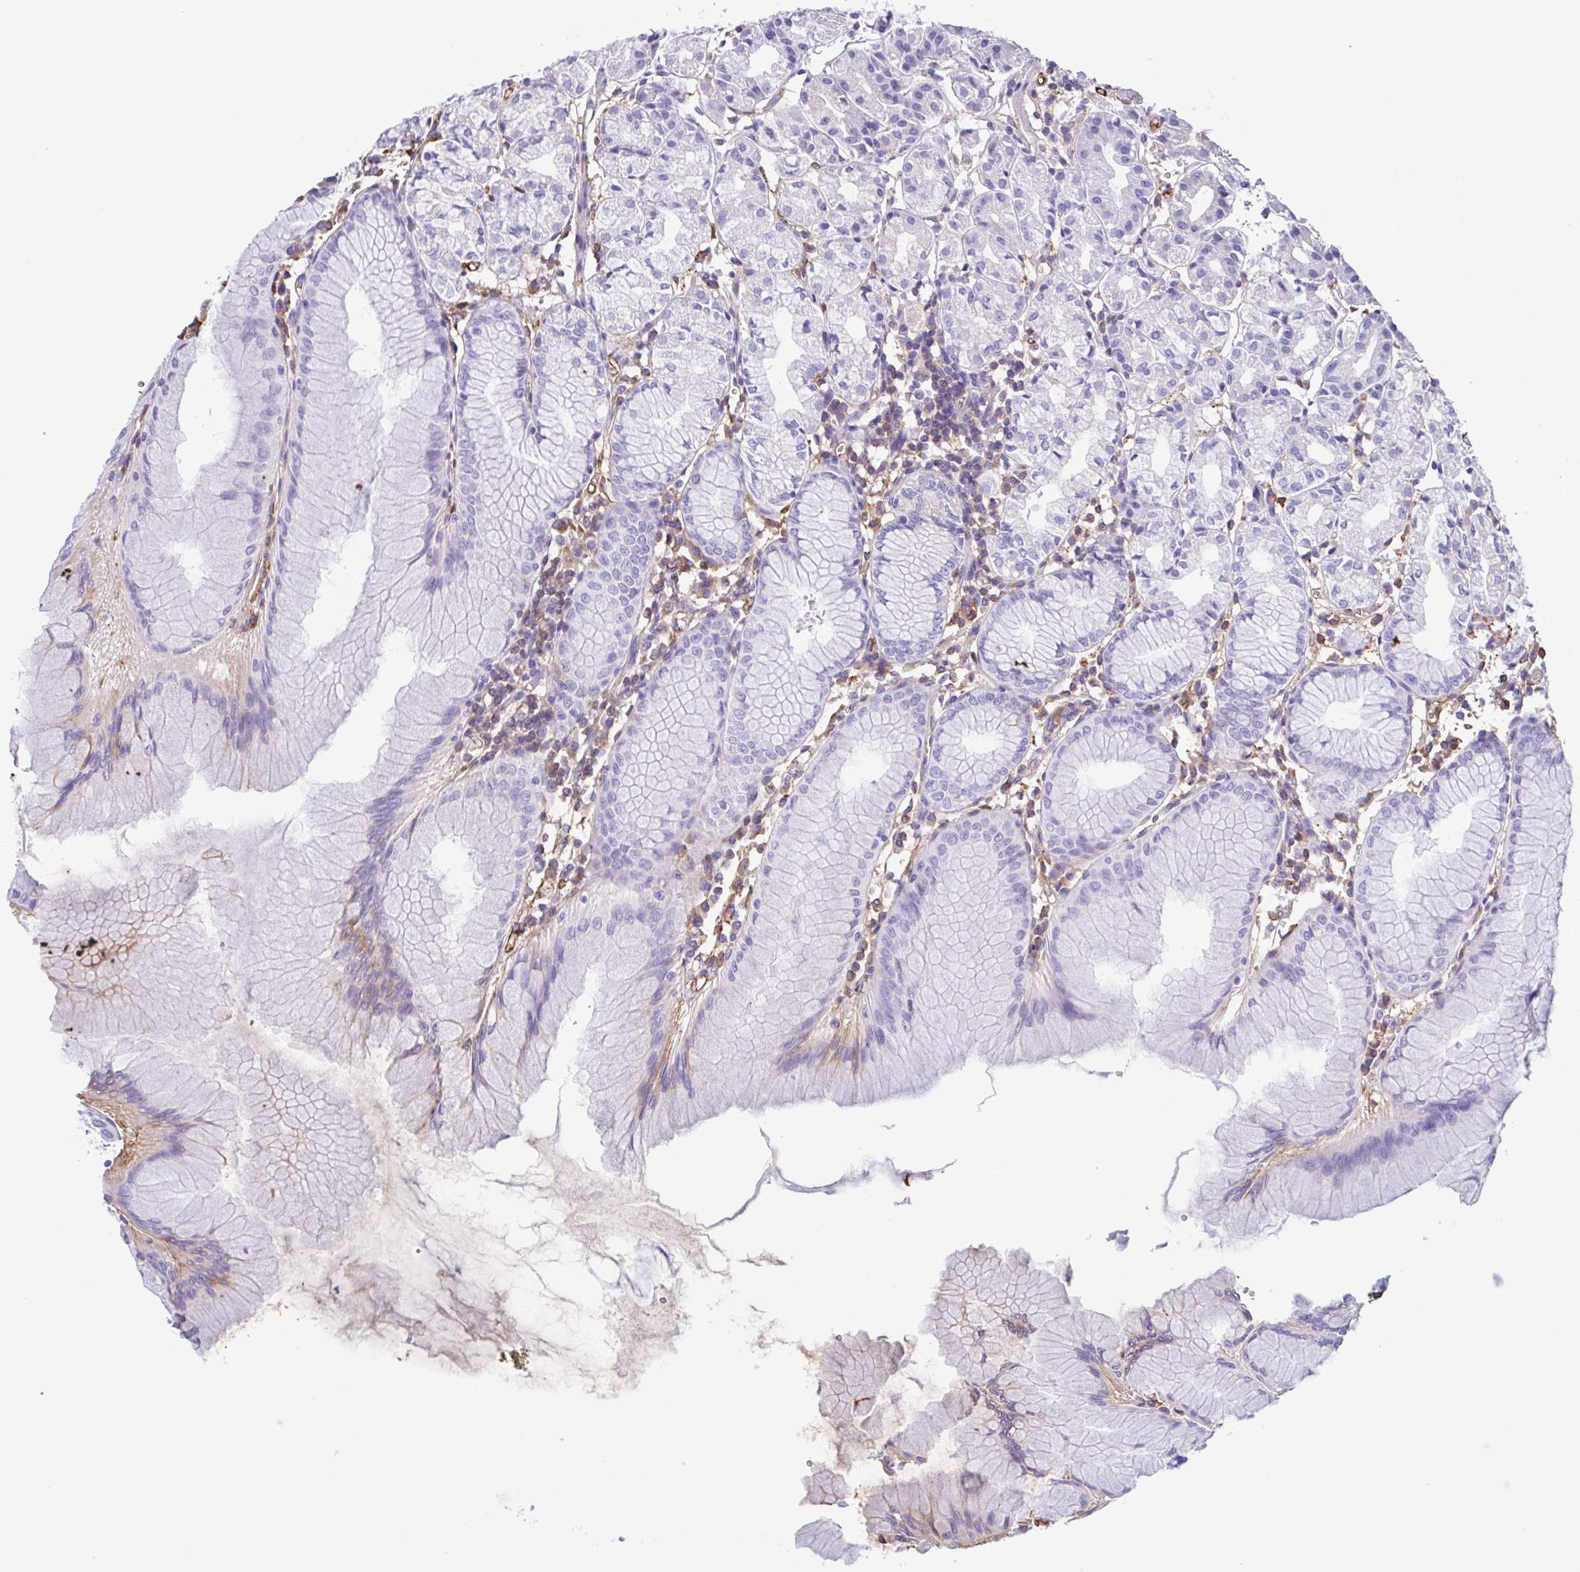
{"staining": {"intensity": "negative", "quantity": "none", "location": "none"}, "tissue": "stomach", "cell_type": "Glandular cells", "image_type": "normal", "snomed": [{"axis": "morphology", "description": "Normal tissue, NOS"}, {"axis": "topography", "description": "Stomach"}], "caption": "The histopathology image exhibits no staining of glandular cells in benign stomach.", "gene": "LARGE2", "patient": {"sex": "female", "age": 57}}